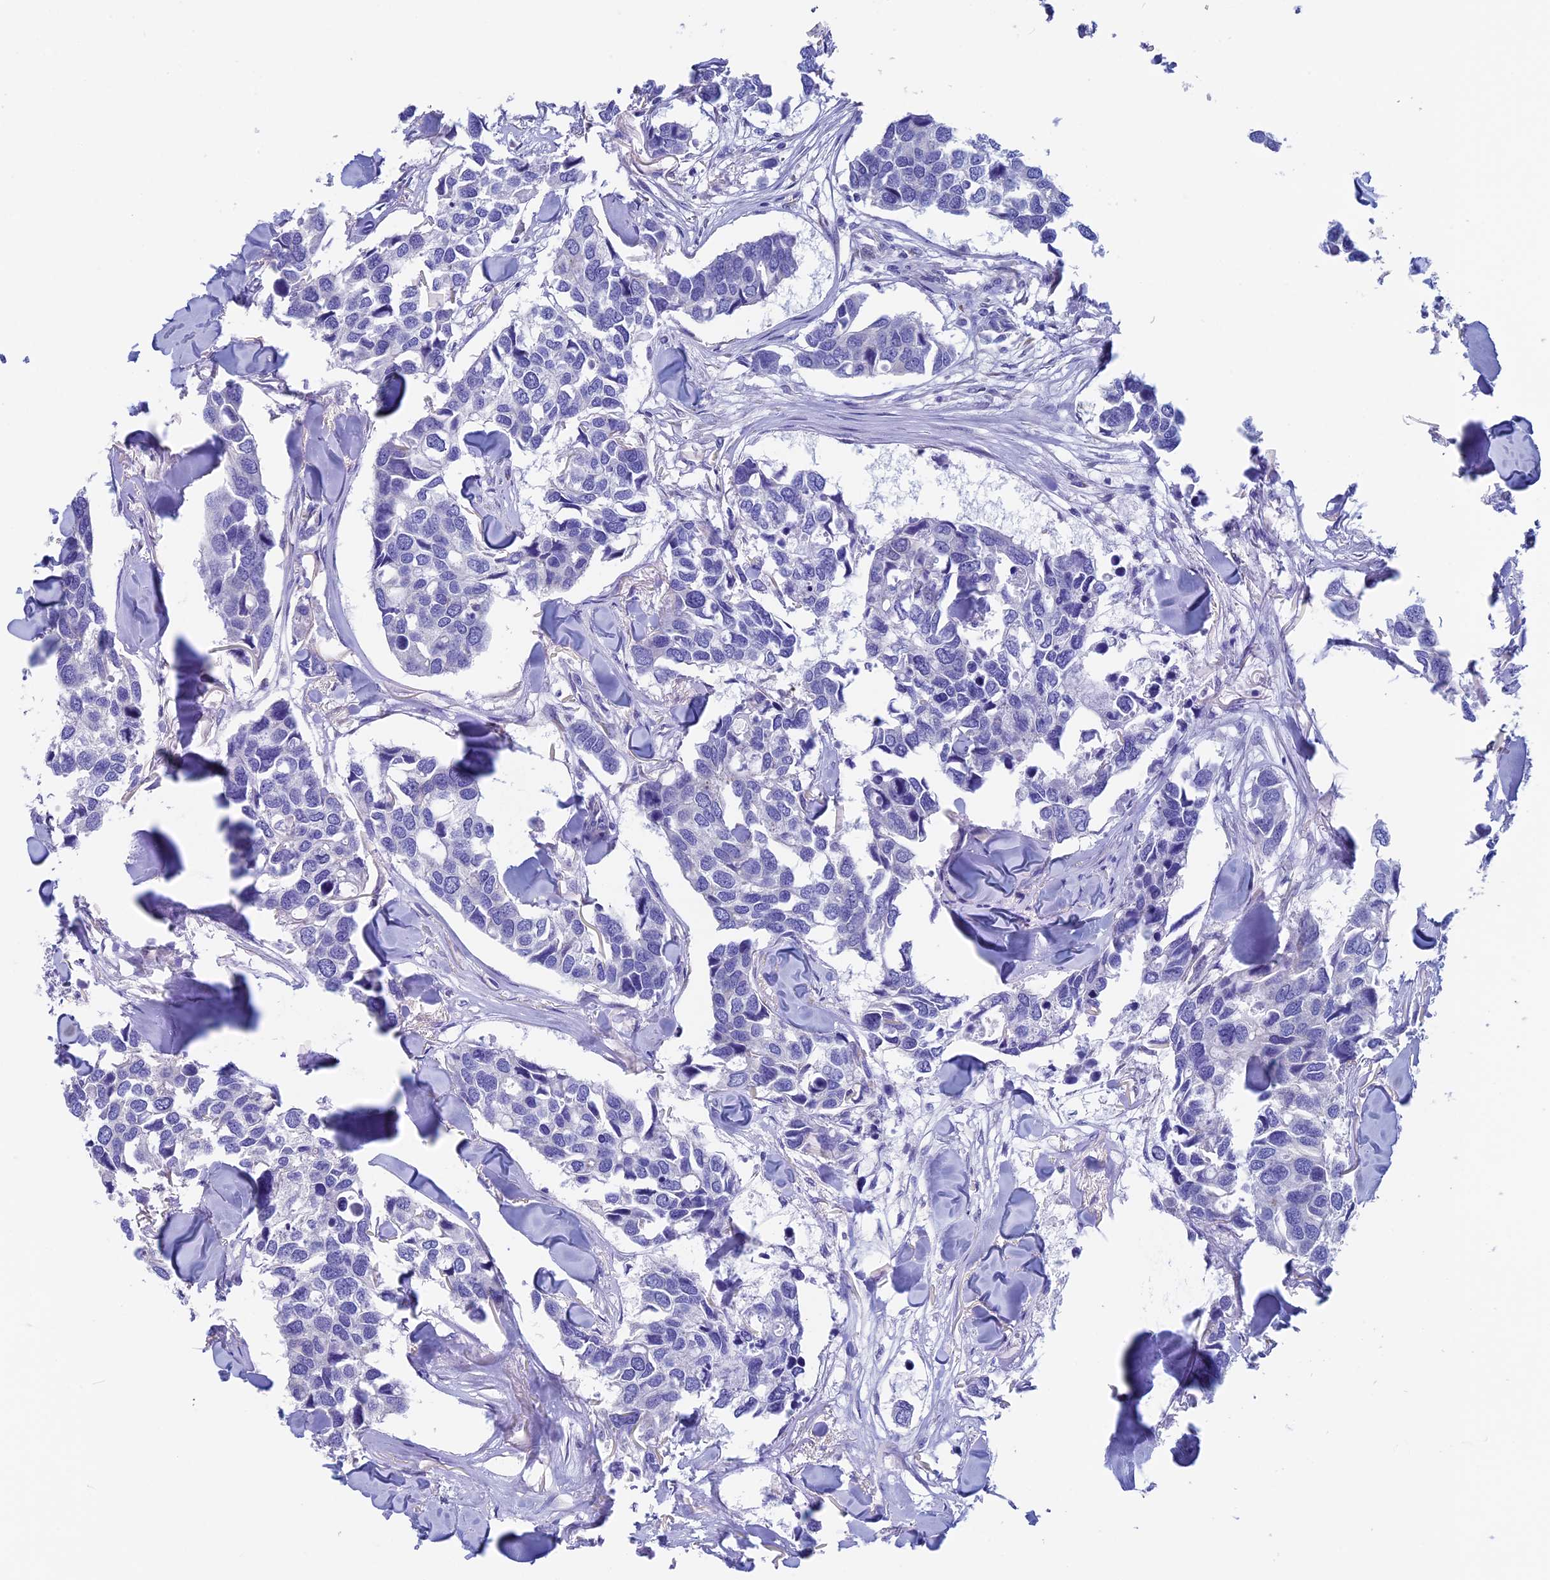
{"staining": {"intensity": "negative", "quantity": "none", "location": "none"}, "tissue": "breast cancer", "cell_type": "Tumor cells", "image_type": "cancer", "snomed": [{"axis": "morphology", "description": "Duct carcinoma"}, {"axis": "topography", "description": "Breast"}], "caption": "High power microscopy photomicrograph of an IHC photomicrograph of infiltrating ductal carcinoma (breast), revealing no significant expression in tumor cells.", "gene": "SEPTIN1", "patient": {"sex": "female", "age": 83}}